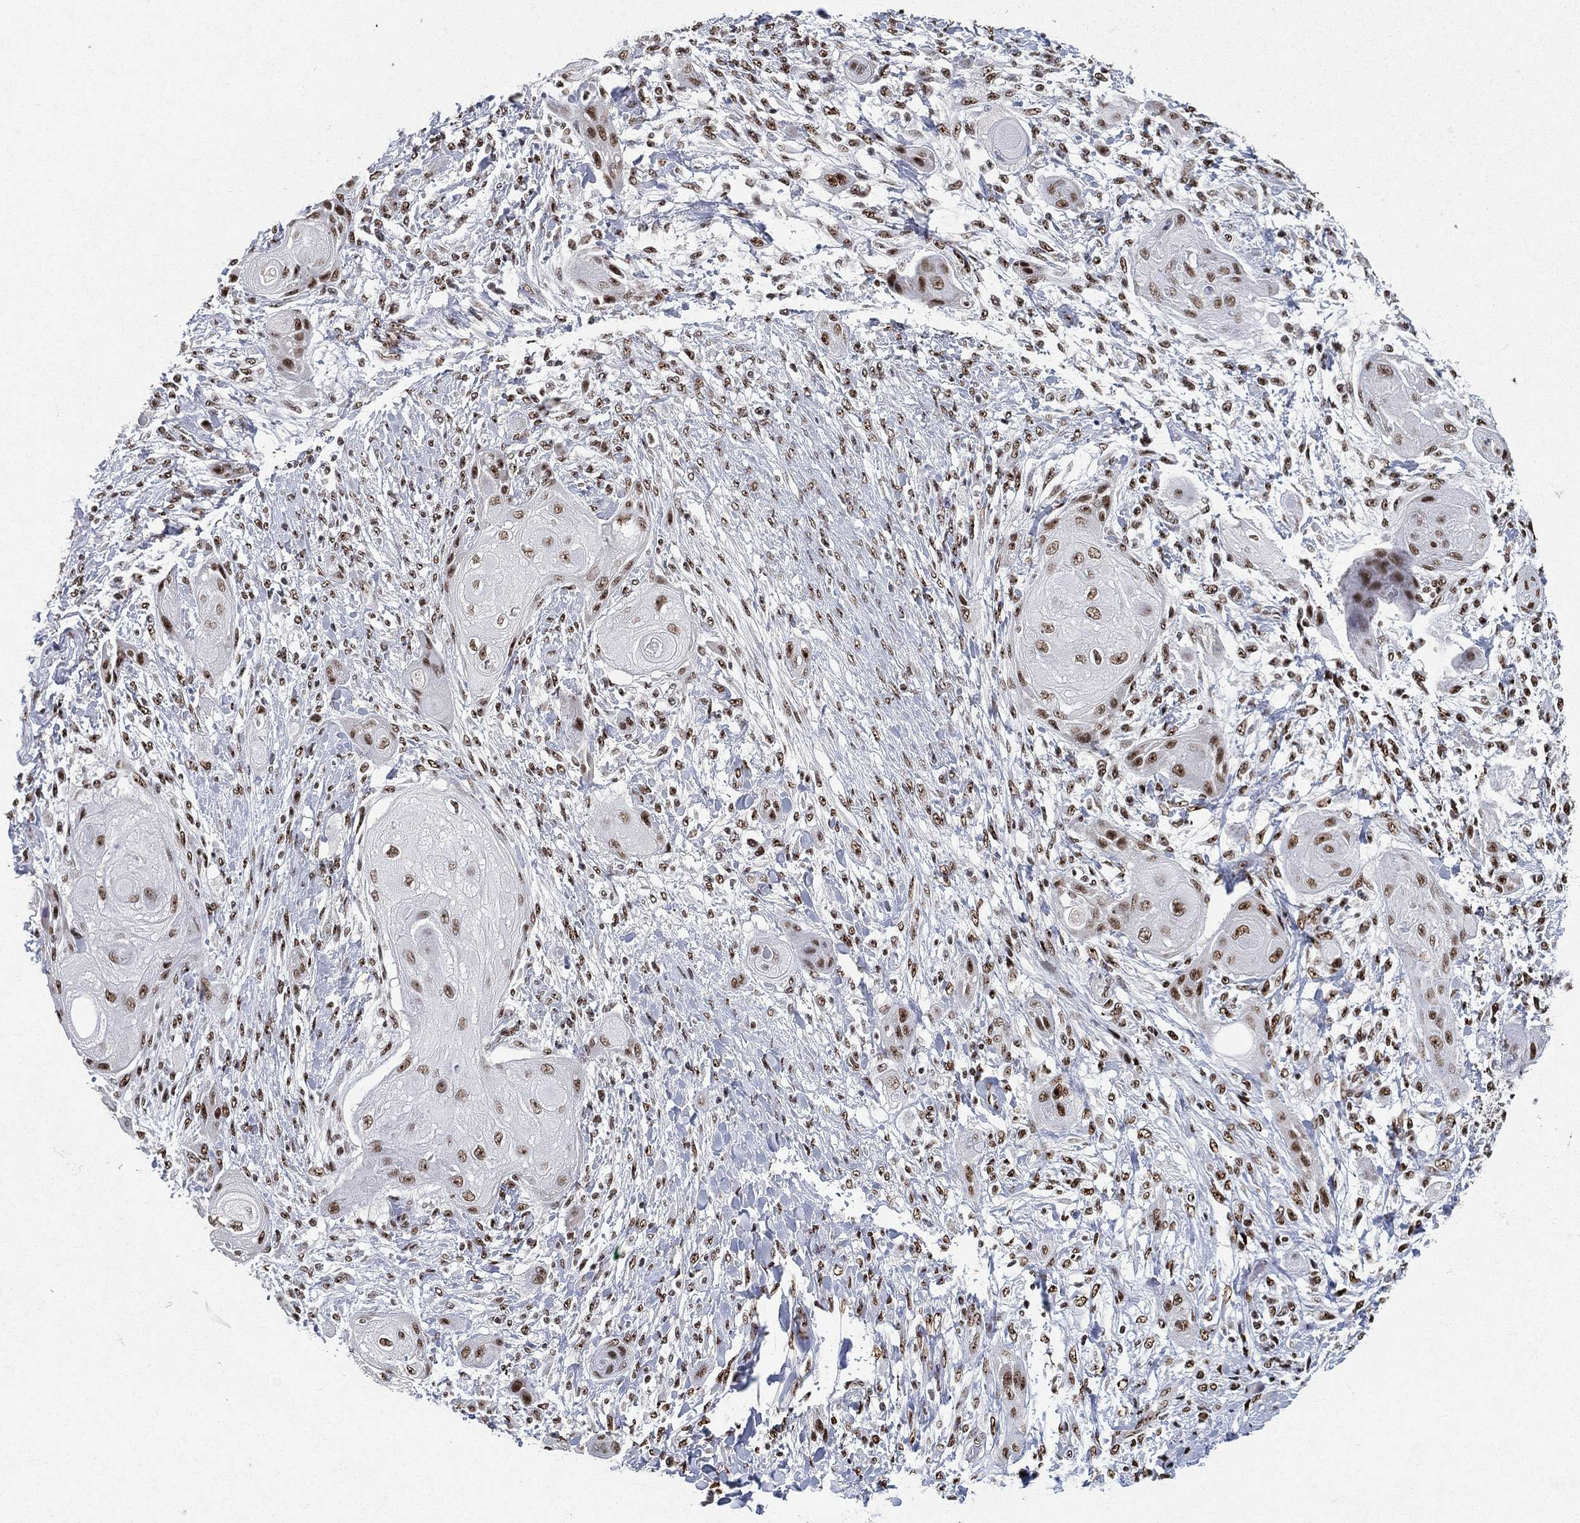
{"staining": {"intensity": "moderate", "quantity": ">75%", "location": "nuclear"}, "tissue": "skin cancer", "cell_type": "Tumor cells", "image_type": "cancer", "snomed": [{"axis": "morphology", "description": "Squamous cell carcinoma, NOS"}, {"axis": "topography", "description": "Skin"}], "caption": "This is an image of immunohistochemistry (IHC) staining of skin cancer, which shows moderate positivity in the nuclear of tumor cells.", "gene": "DDX27", "patient": {"sex": "male", "age": 62}}